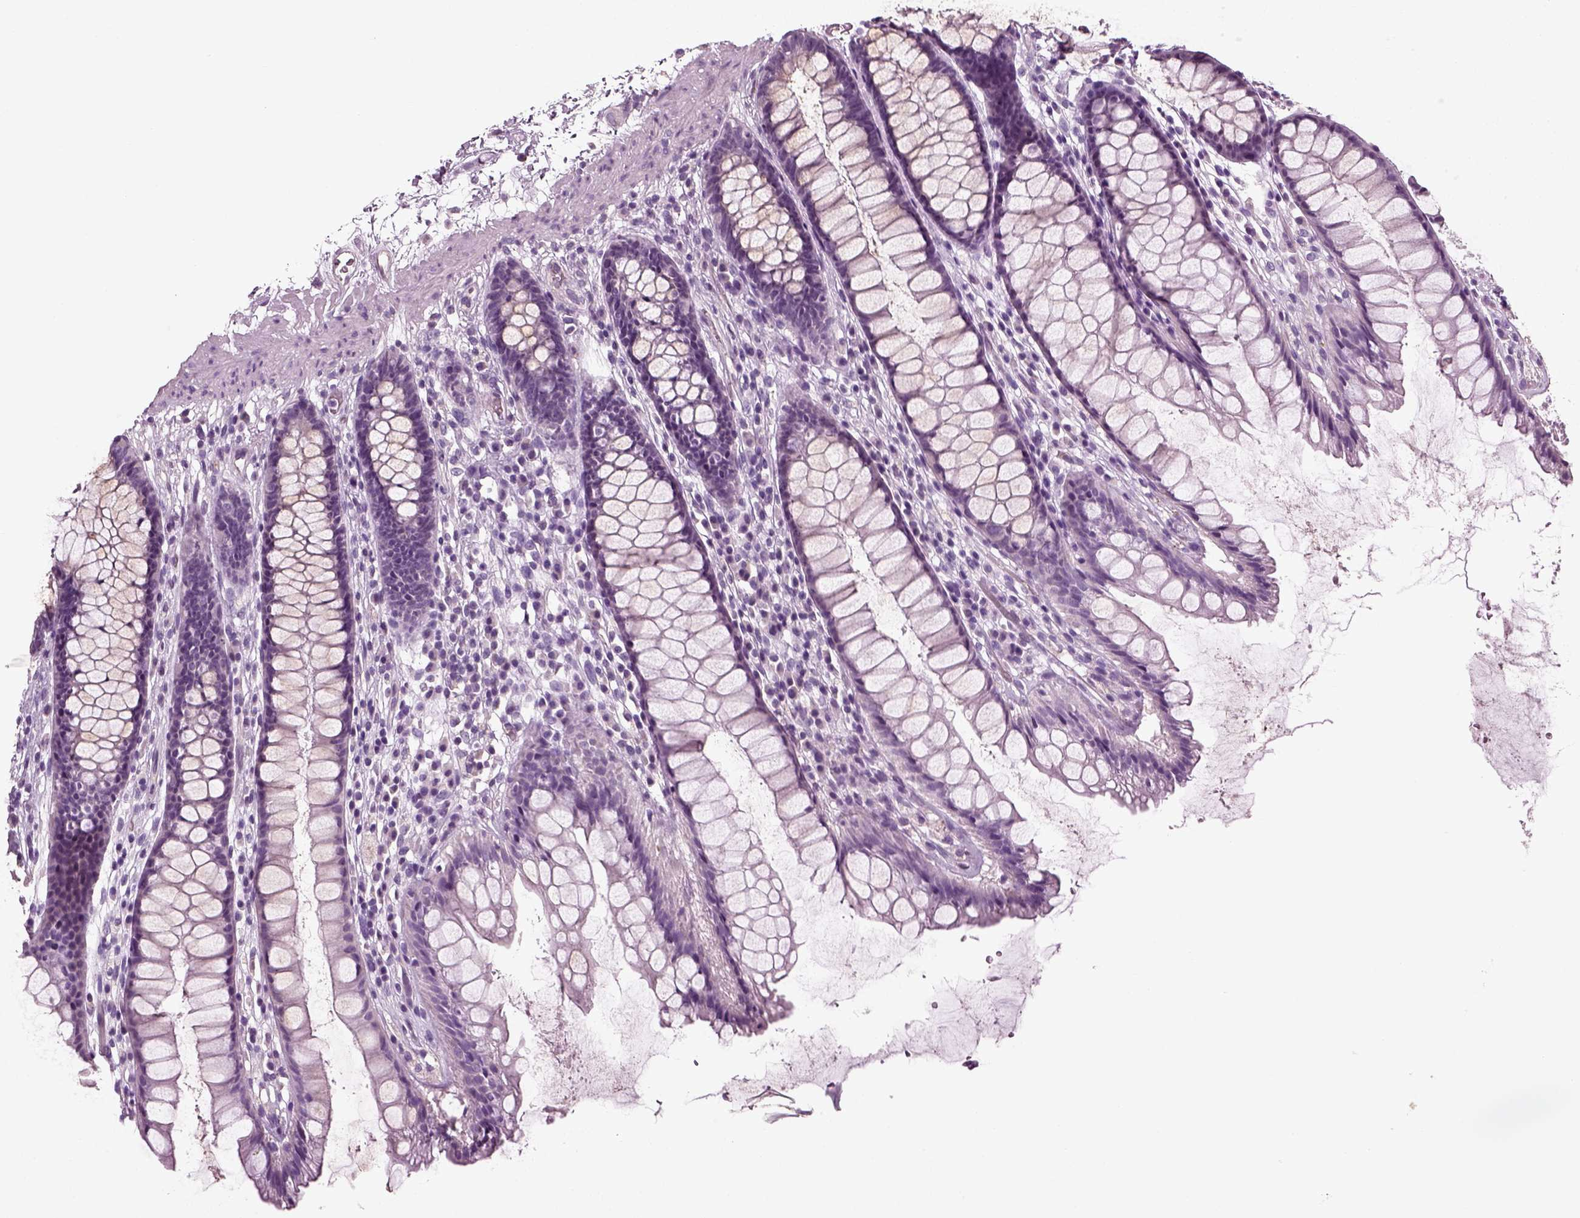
{"staining": {"intensity": "negative", "quantity": "none", "location": "none"}, "tissue": "rectum", "cell_type": "Glandular cells", "image_type": "normal", "snomed": [{"axis": "morphology", "description": "Normal tissue, NOS"}, {"axis": "topography", "description": "Rectum"}], "caption": "Glandular cells are negative for protein expression in benign human rectum. Nuclei are stained in blue.", "gene": "DEFB118", "patient": {"sex": "male", "age": 72}}